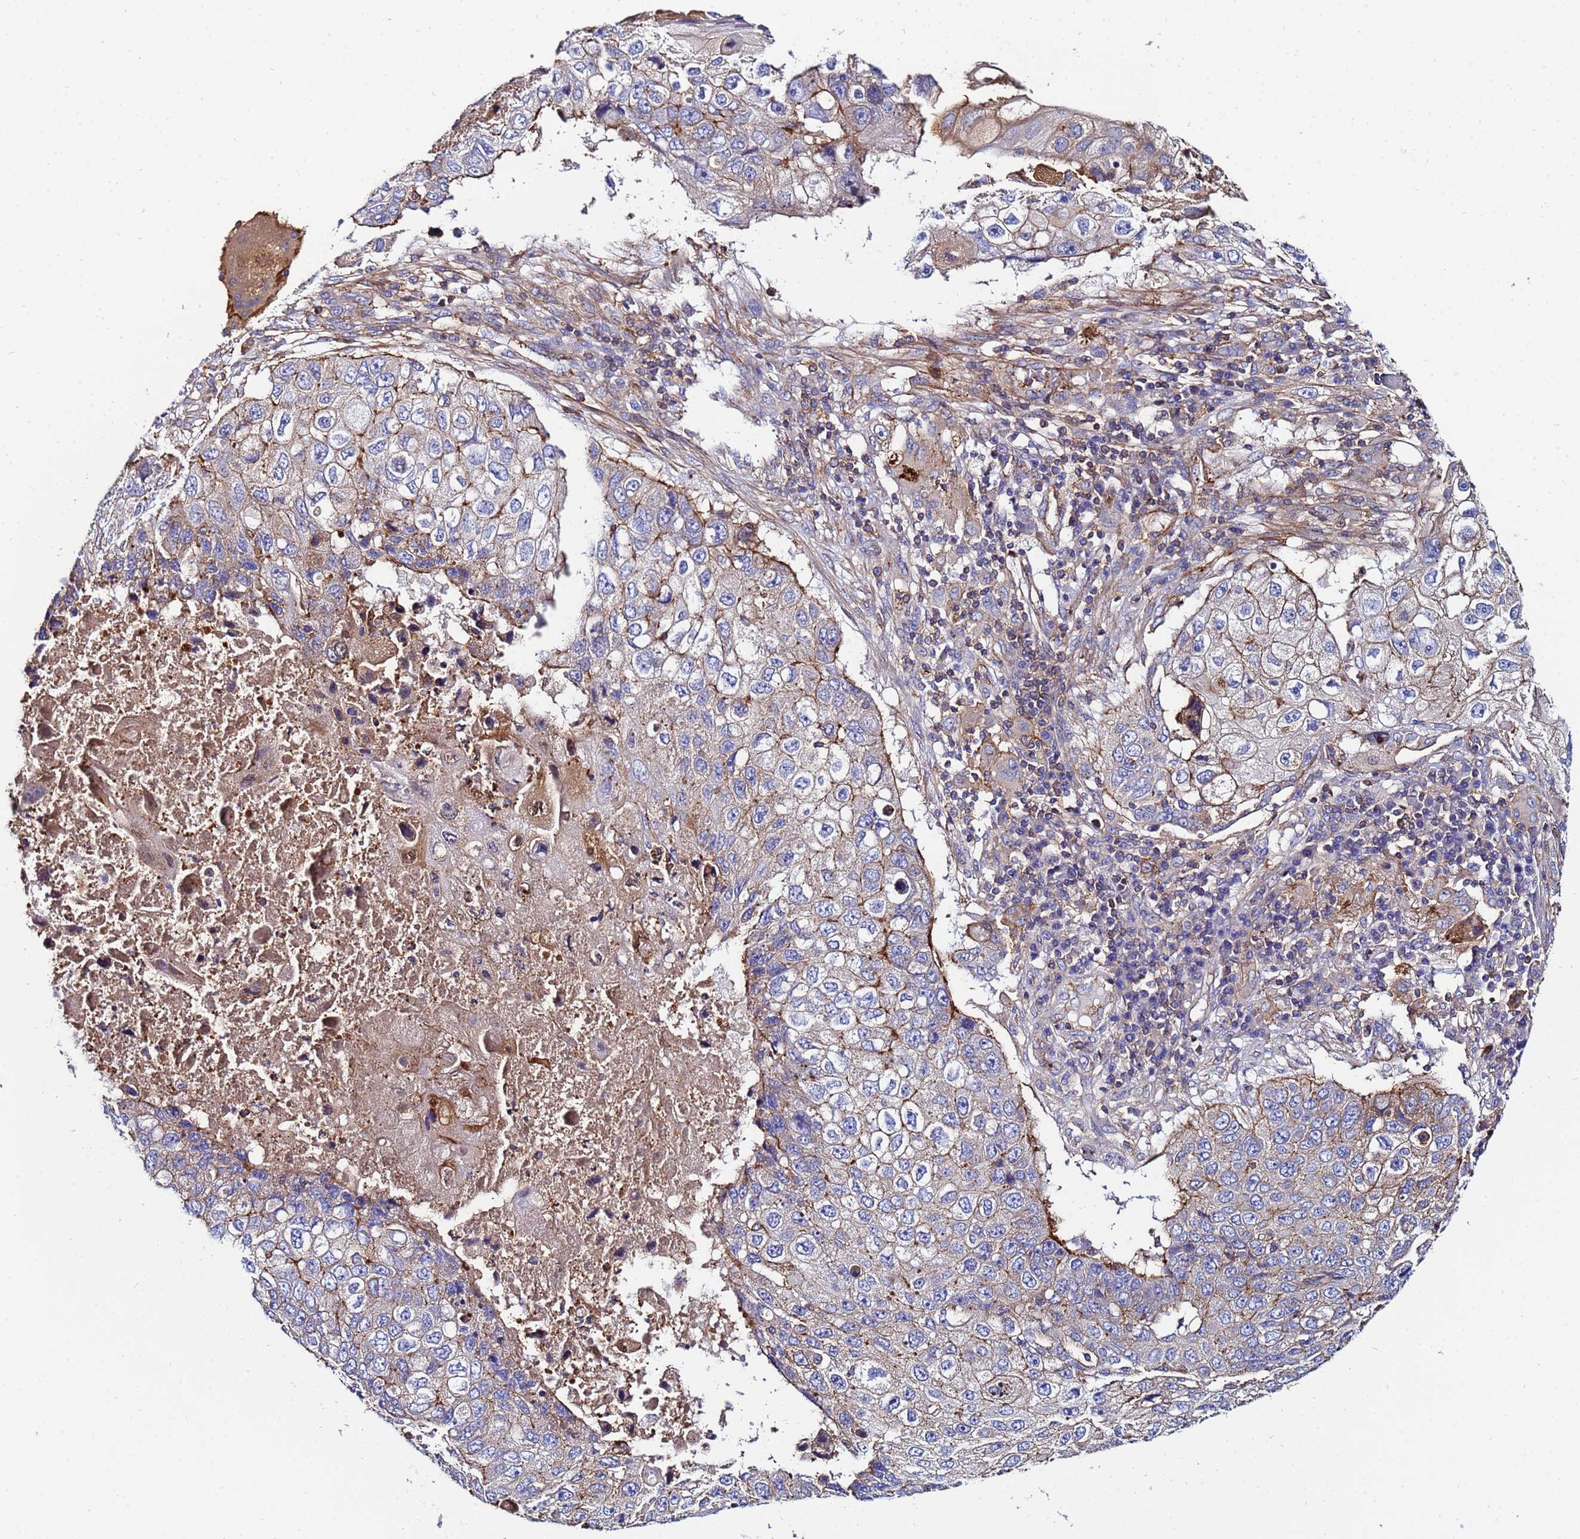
{"staining": {"intensity": "weak", "quantity": "25%-75%", "location": "cytoplasmic/membranous"}, "tissue": "lung cancer", "cell_type": "Tumor cells", "image_type": "cancer", "snomed": [{"axis": "morphology", "description": "Squamous cell carcinoma, NOS"}, {"axis": "topography", "description": "Lung"}], "caption": "Lung cancer (squamous cell carcinoma) stained with DAB IHC displays low levels of weak cytoplasmic/membranous positivity in approximately 25%-75% of tumor cells. The staining was performed using DAB (3,3'-diaminobenzidine), with brown indicating positive protein expression. Nuclei are stained blue with hematoxylin.", "gene": "POTEE", "patient": {"sex": "male", "age": 61}}